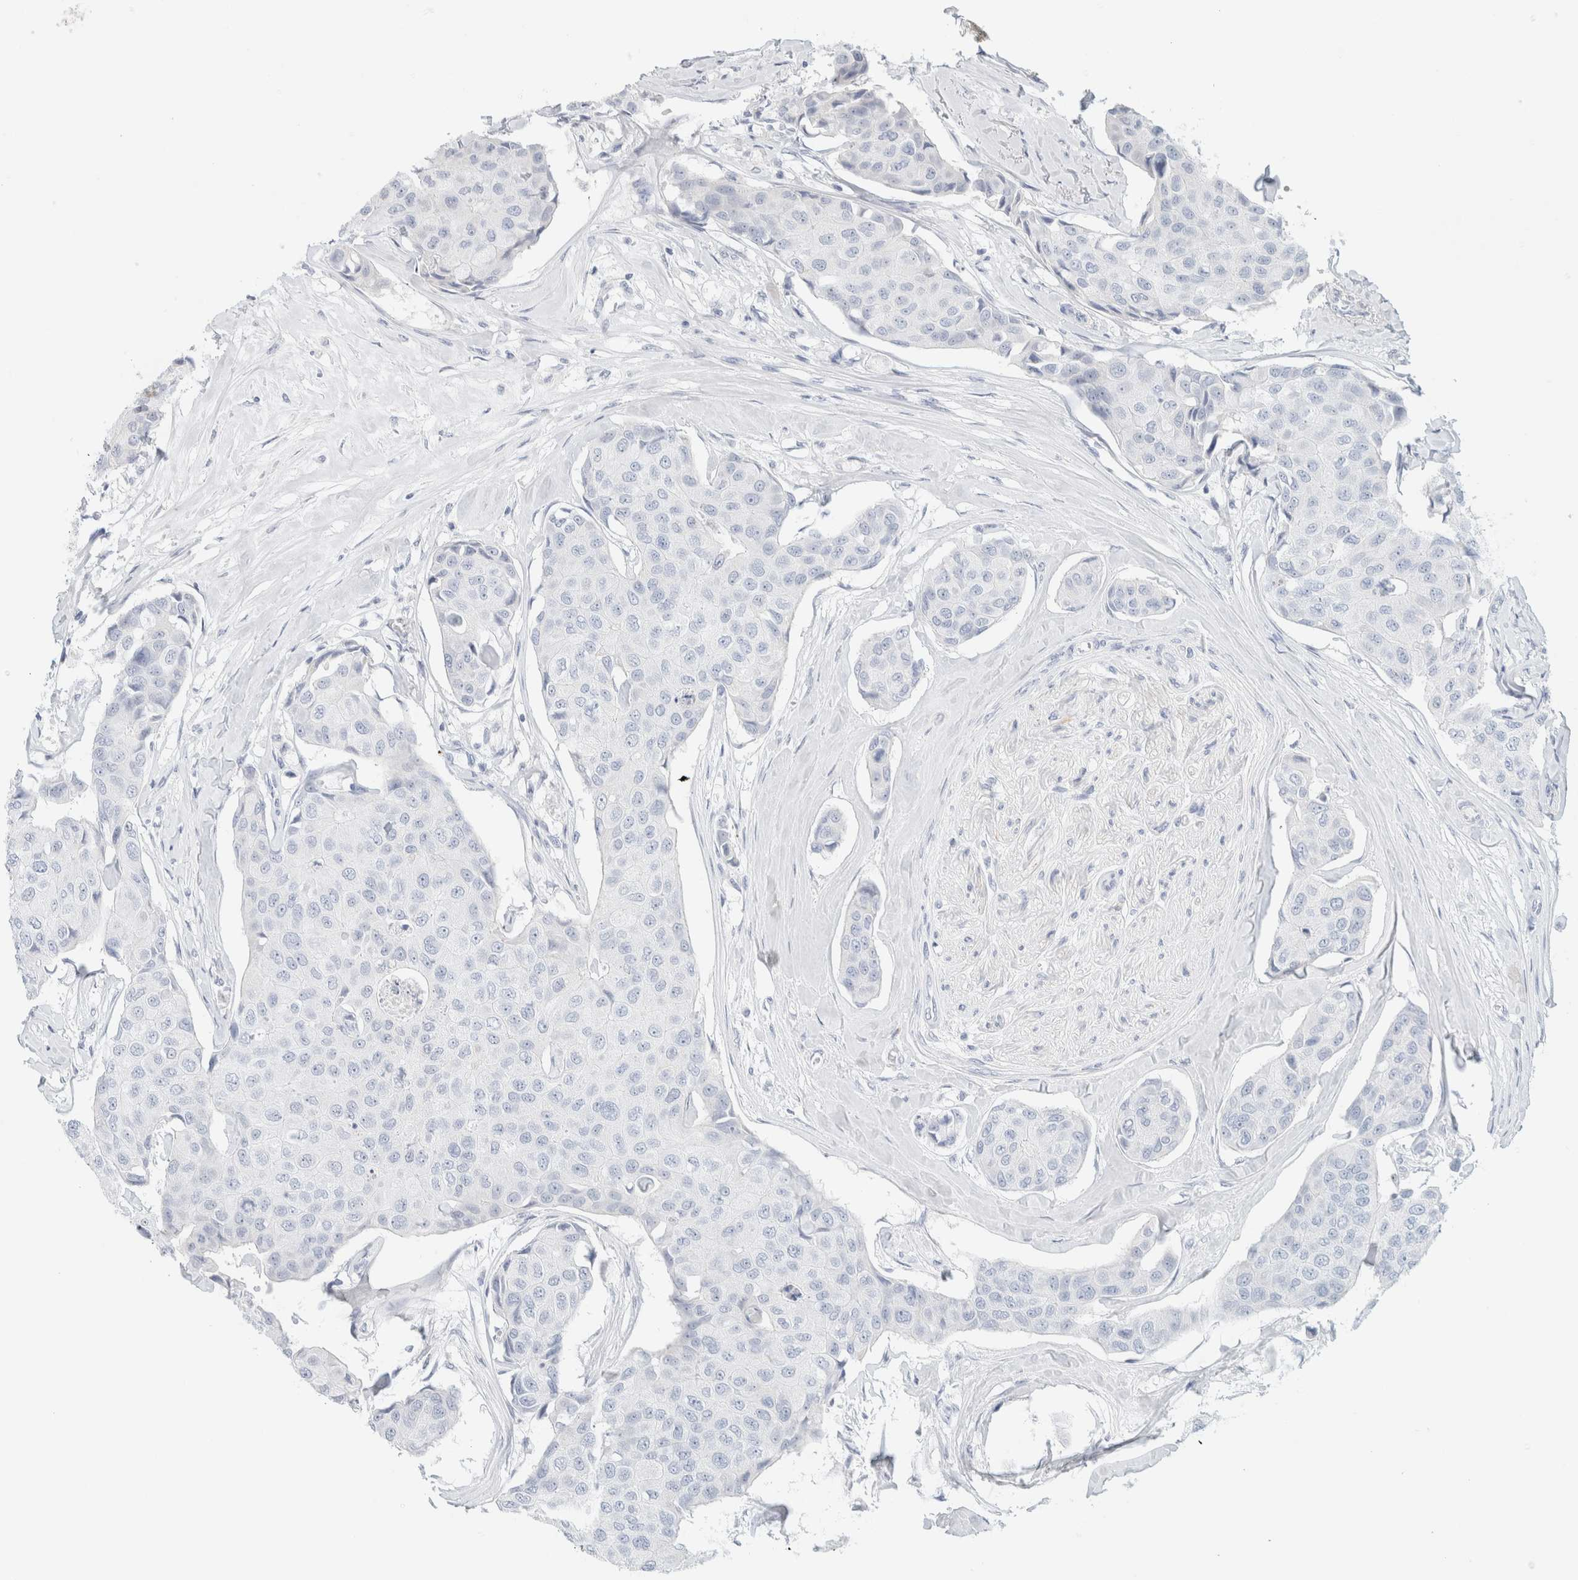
{"staining": {"intensity": "negative", "quantity": "none", "location": "none"}, "tissue": "breast cancer", "cell_type": "Tumor cells", "image_type": "cancer", "snomed": [{"axis": "morphology", "description": "Duct carcinoma"}, {"axis": "topography", "description": "Breast"}], "caption": "DAB immunohistochemical staining of breast cancer (infiltrating ductal carcinoma) demonstrates no significant positivity in tumor cells.", "gene": "HEXD", "patient": {"sex": "female", "age": 80}}